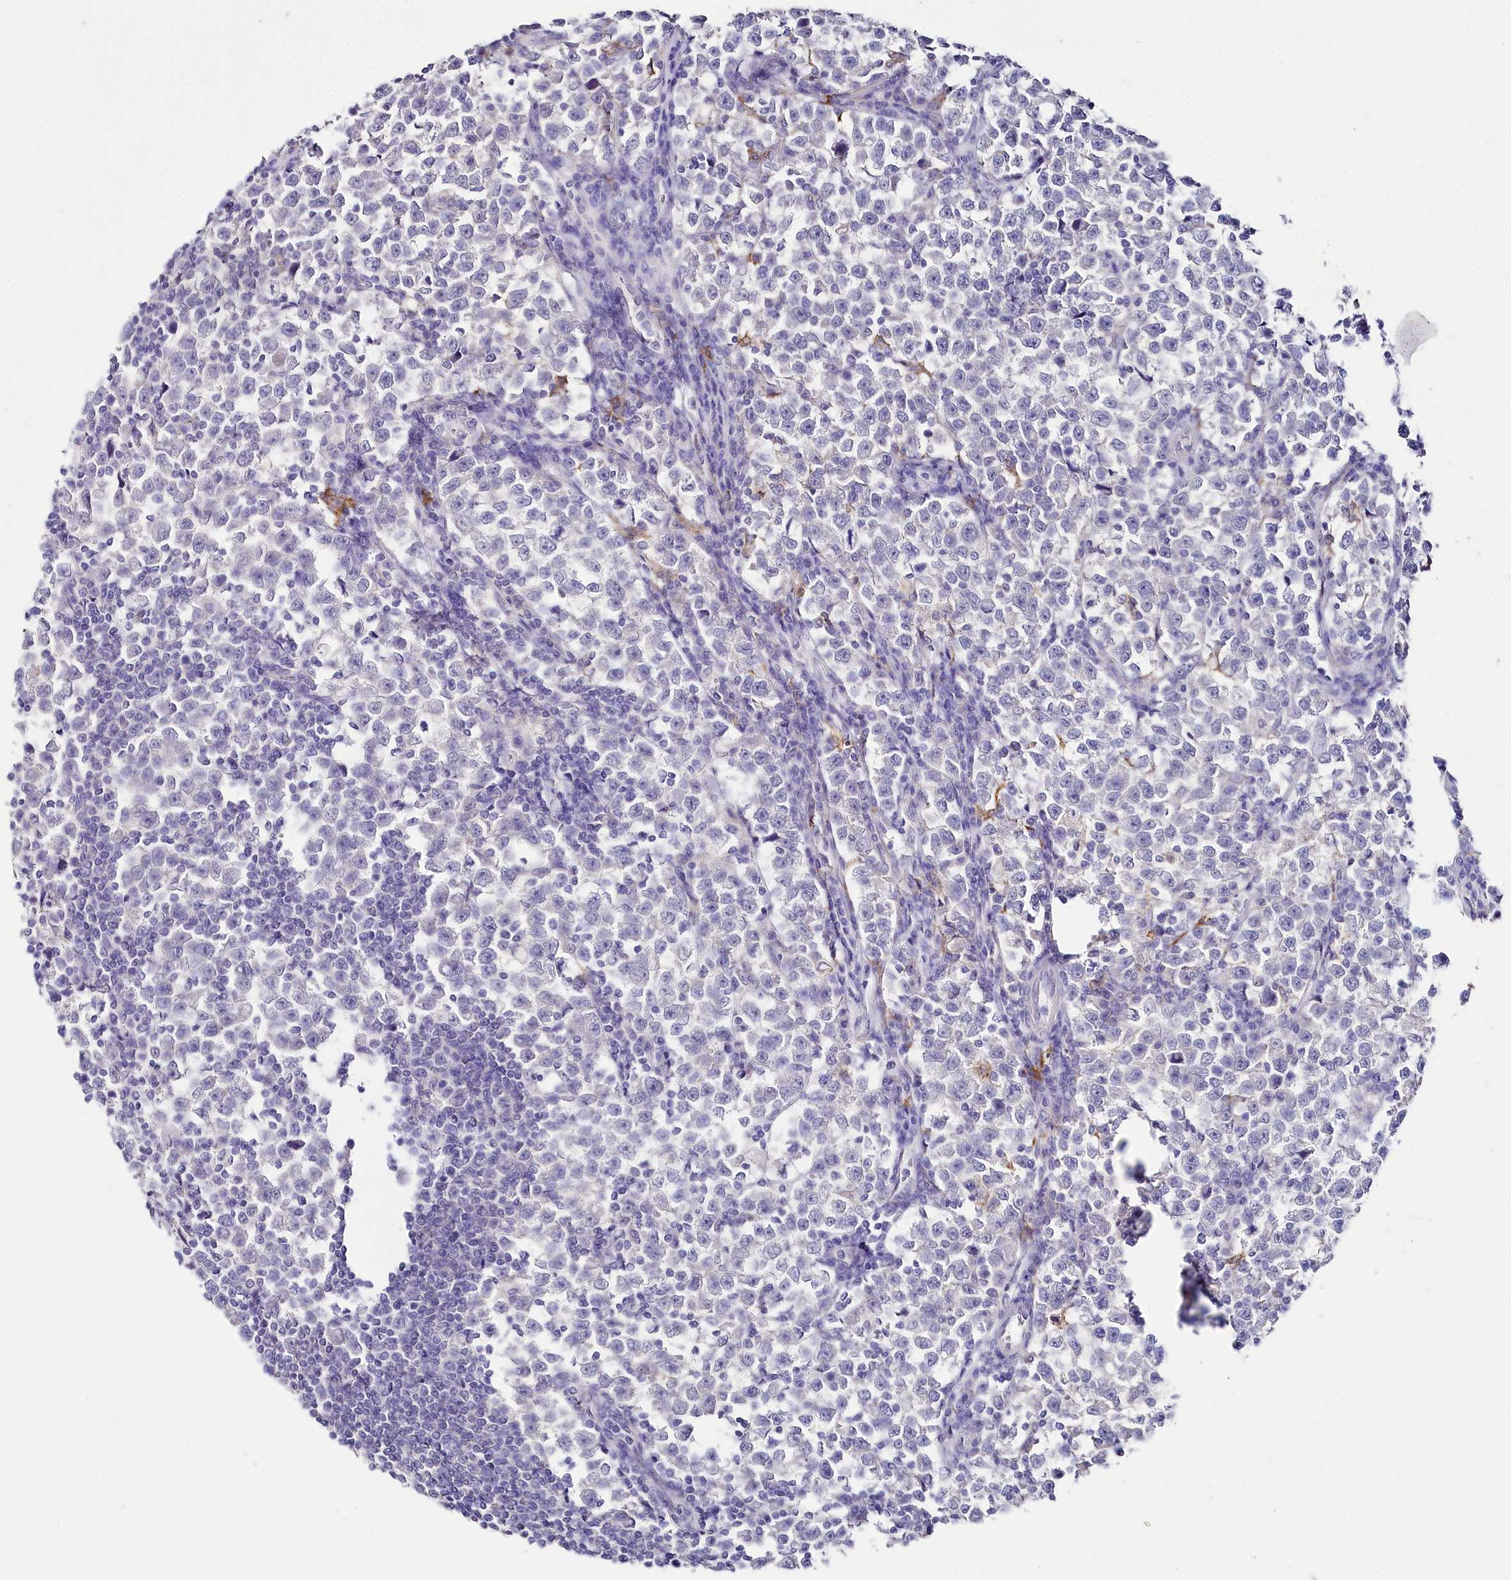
{"staining": {"intensity": "negative", "quantity": "none", "location": "none"}, "tissue": "testis cancer", "cell_type": "Tumor cells", "image_type": "cancer", "snomed": [{"axis": "morphology", "description": "Normal tissue, NOS"}, {"axis": "morphology", "description": "Seminoma, NOS"}, {"axis": "topography", "description": "Testis"}], "caption": "Immunohistochemical staining of testis cancer (seminoma) demonstrates no significant positivity in tumor cells.", "gene": "CLEC4M", "patient": {"sex": "male", "age": 43}}